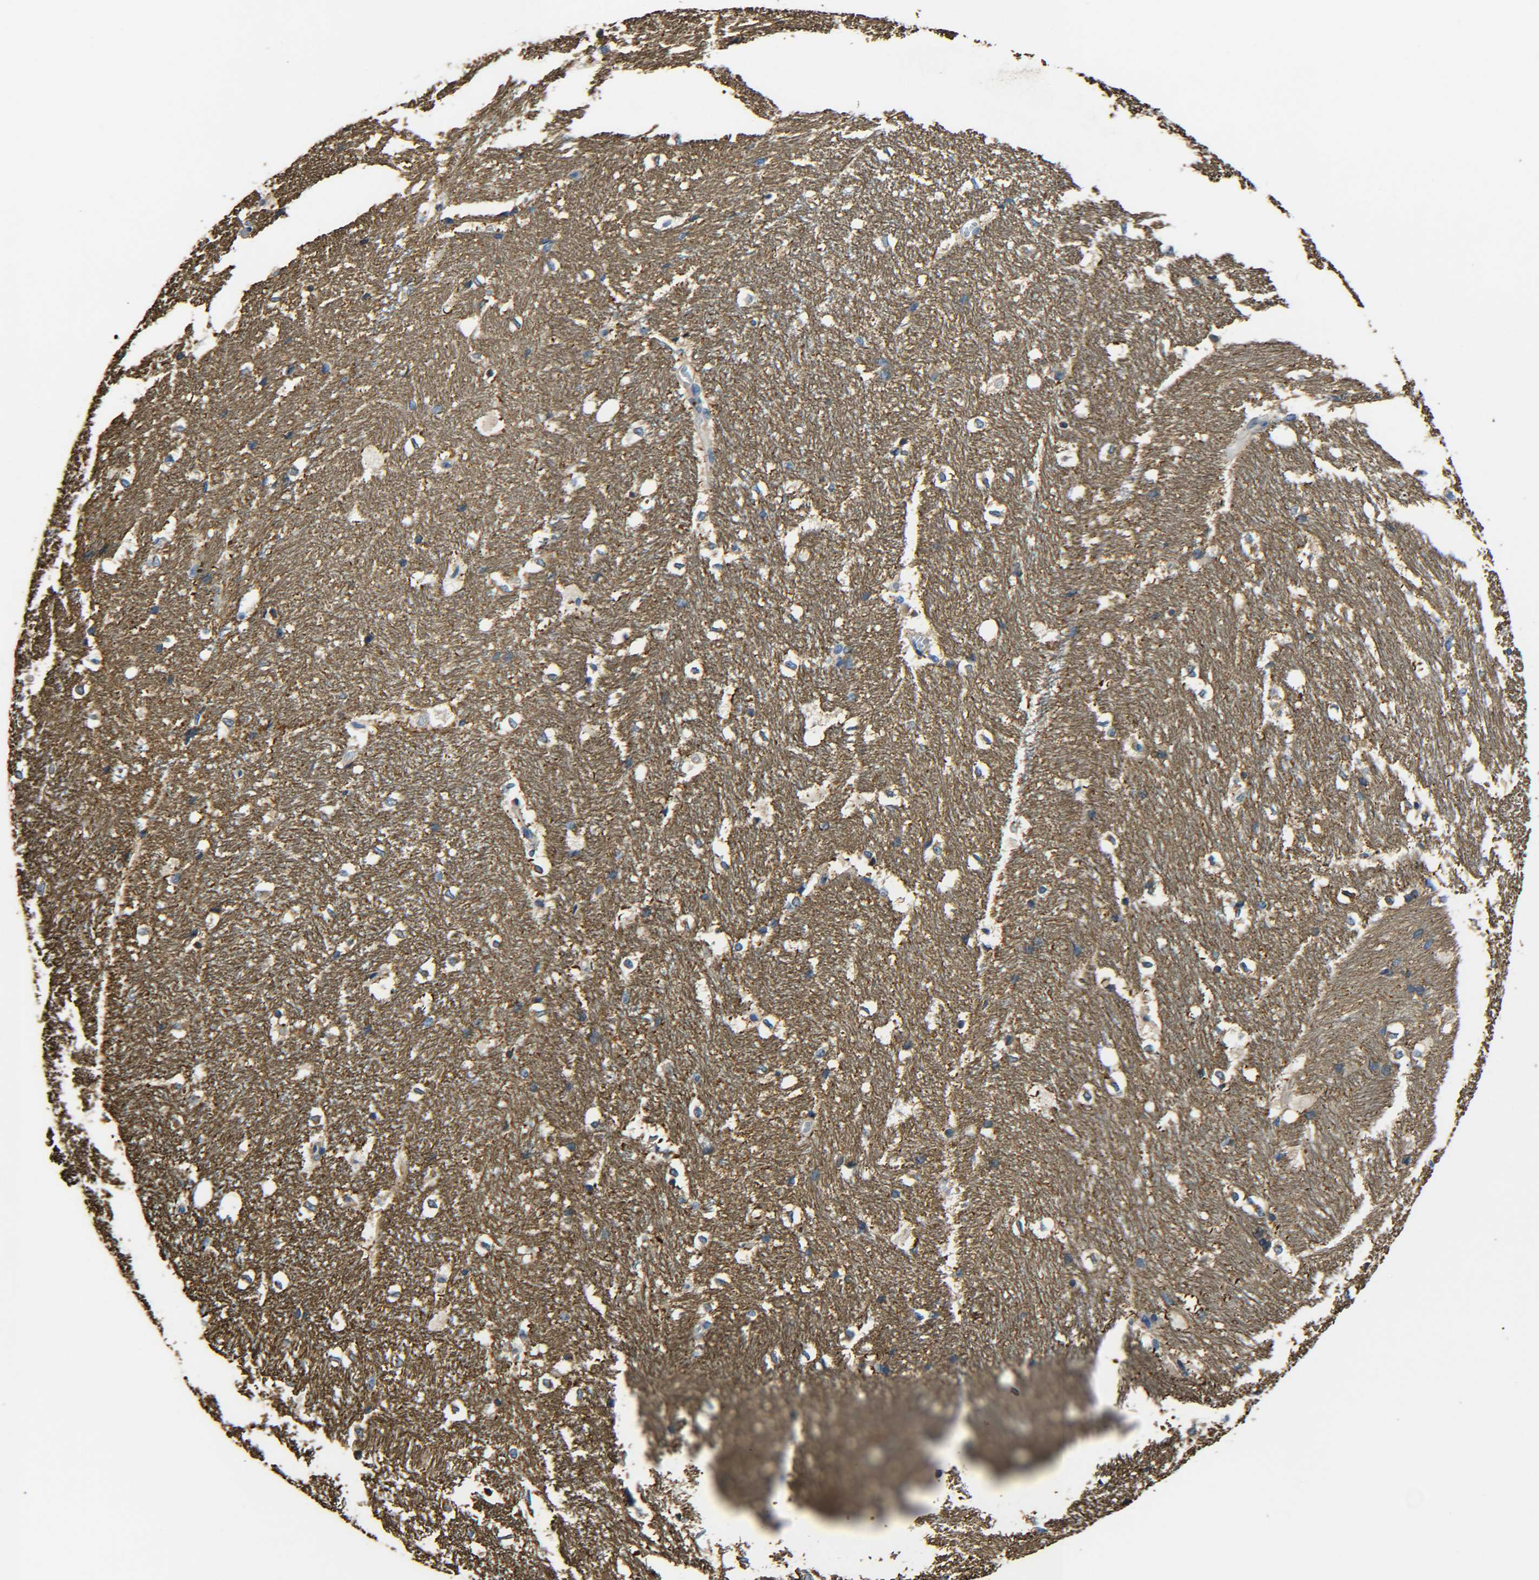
{"staining": {"intensity": "moderate", "quantity": "<25%", "location": "cytoplasmic/membranous"}, "tissue": "hippocampus", "cell_type": "Glial cells", "image_type": "normal", "snomed": [{"axis": "morphology", "description": "Normal tissue, NOS"}, {"axis": "topography", "description": "Hippocampus"}], "caption": "Glial cells display moderate cytoplasmic/membranous positivity in approximately <25% of cells in benign hippocampus.", "gene": "TUBB", "patient": {"sex": "female", "age": 19}}